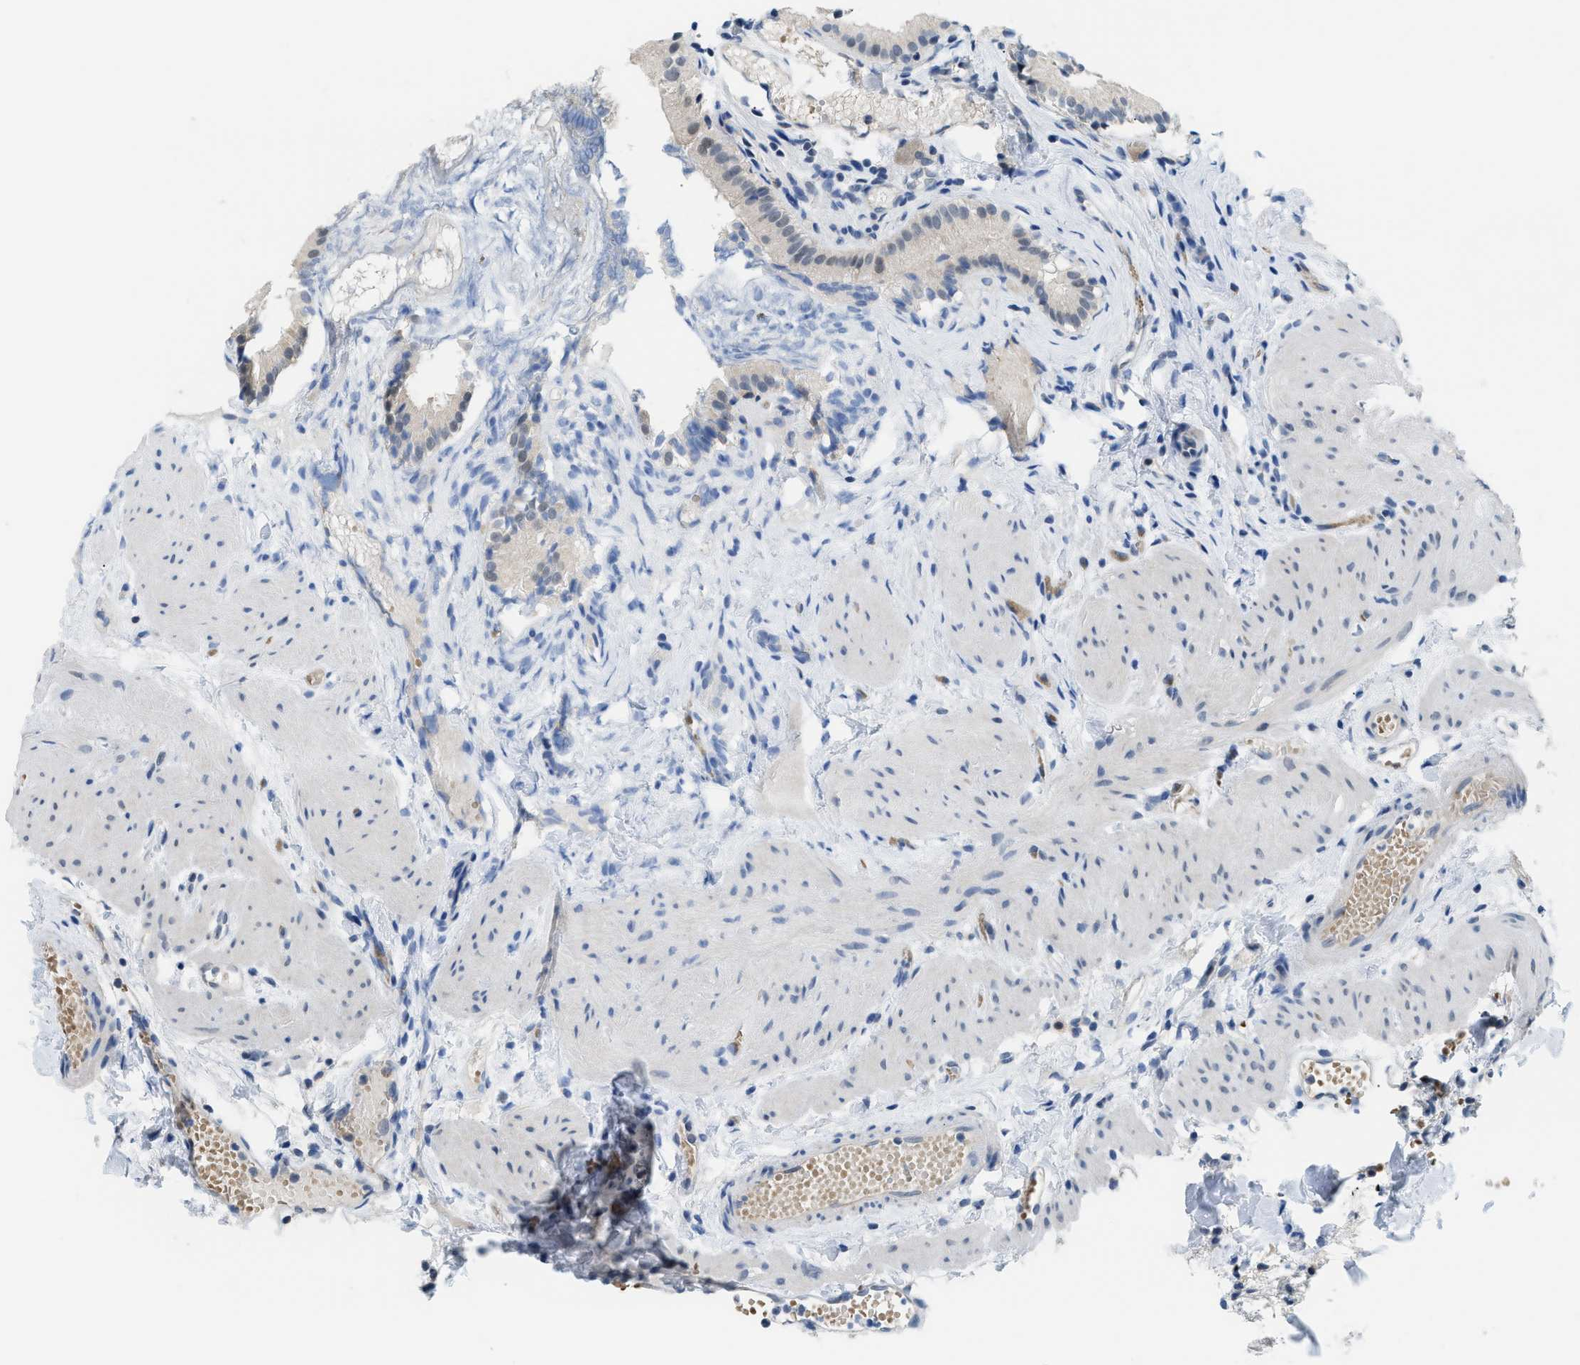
{"staining": {"intensity": "weak", "quantity": "<25%", "location": "cytoplasmic/membranous,nuclear"}, "tissue": "gallbladder", "cell_type": "Glandular cells", "image_type": "normal", "snomed": [{"axis": "morphology", "description": "Normal tissue, NOS"}, {"axis": "topography", "description": "Gallbladder"}], "caption": "Immunohistochemical staining of unremarkable human gallbladder exhibits no significant positivity in glandular cells.", "gene": "PSAT1", "patient": {"sex": "female", "age": 26}}